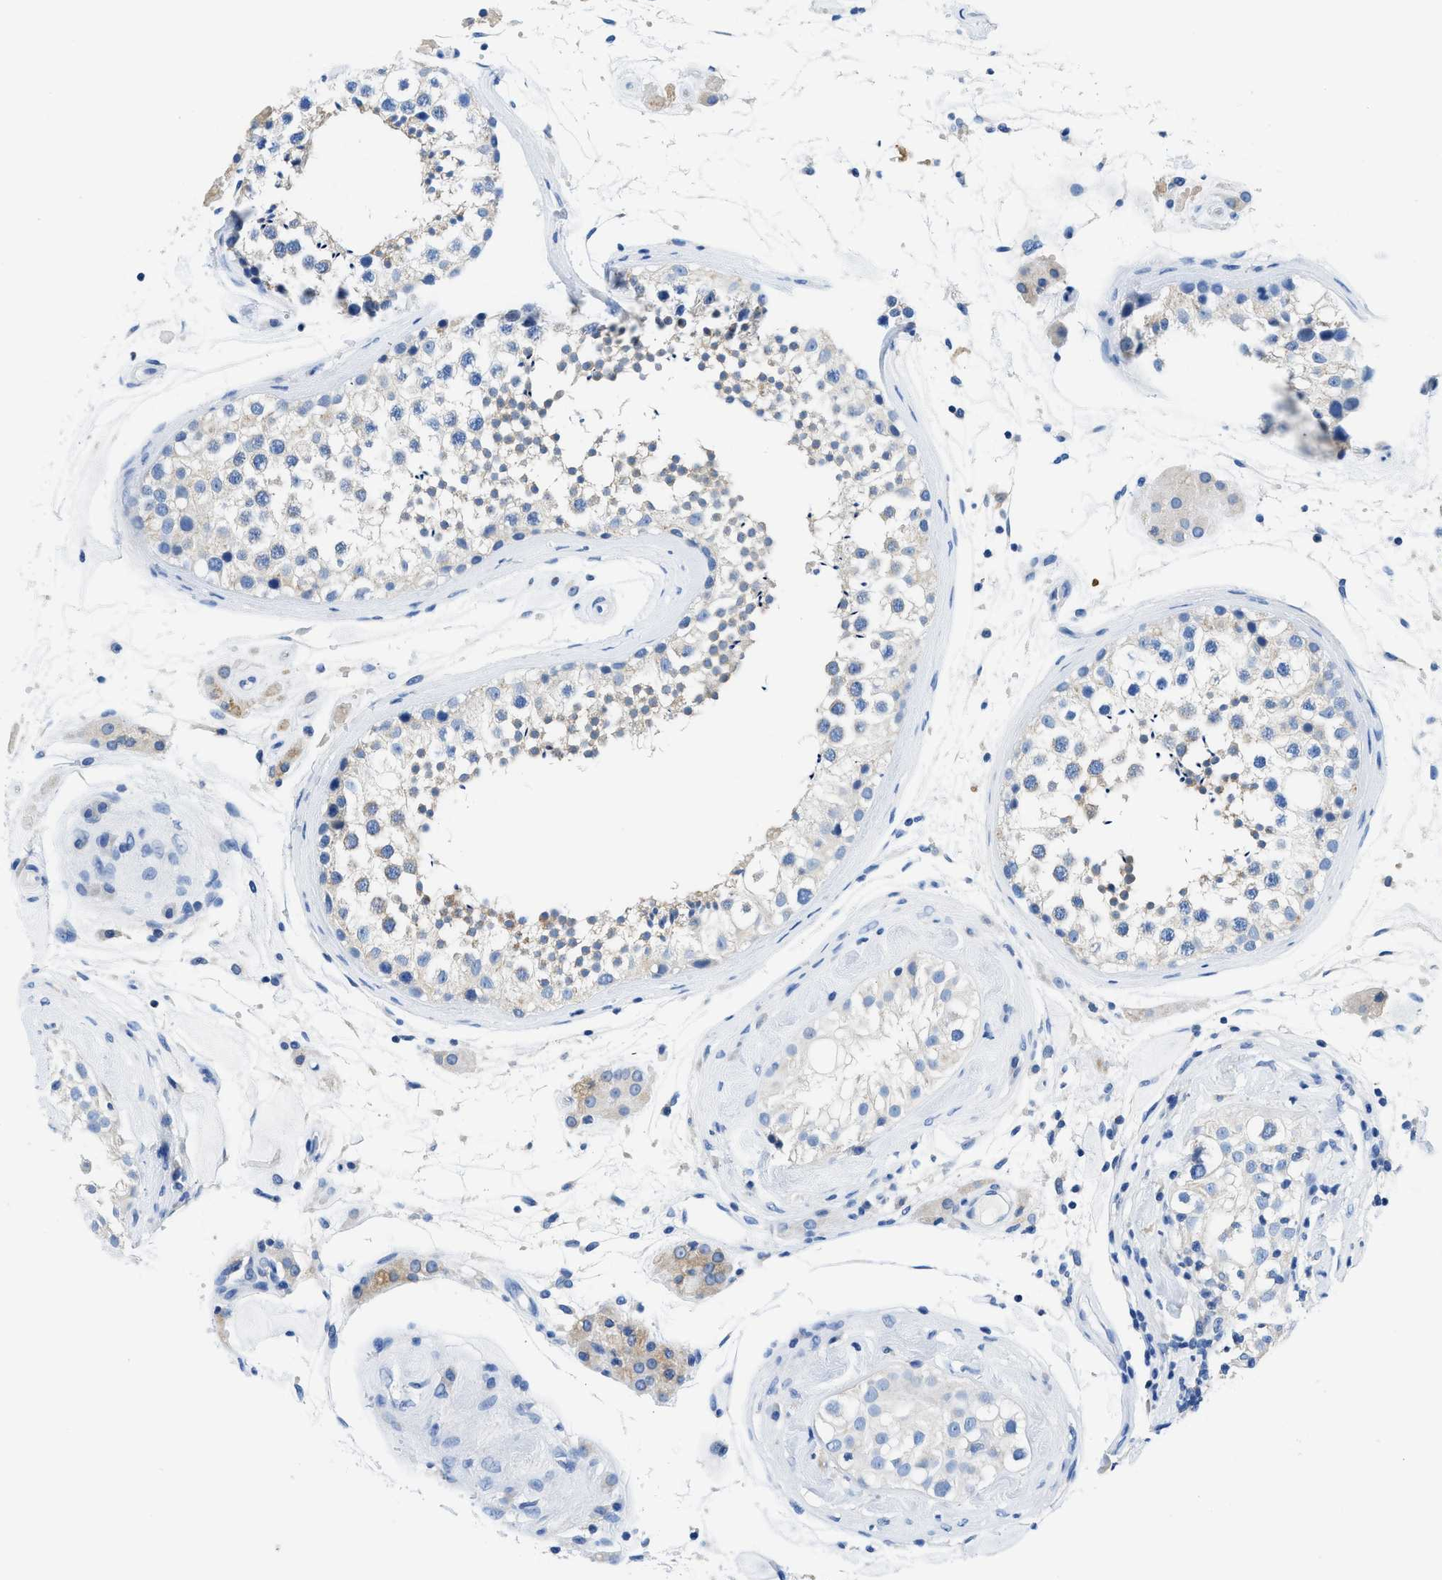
{"staining": {"intensity": "negative", "quantity": "none", "location": "none"}, "tissue": "testis", "cell_type": "Cells in seminiferous ducts", "image_type": "normal", "snomed": [{"axis": "morphology", "description": "Normal tissue, NOS"}, {"axis": "topography", "description": "Testis"}], "caption": "High power microscopy histopathology image of an immunohistochemistry (IHC) image of normal testis, revealing no significant positivity in cells in seminiferous ducts. (DAB (3,3'-diaminobenzidine) IHC visualized using brightfield microscopy, high magnification).", "gene": "NEB", "patient": {"sex": "male", "age": 46}}